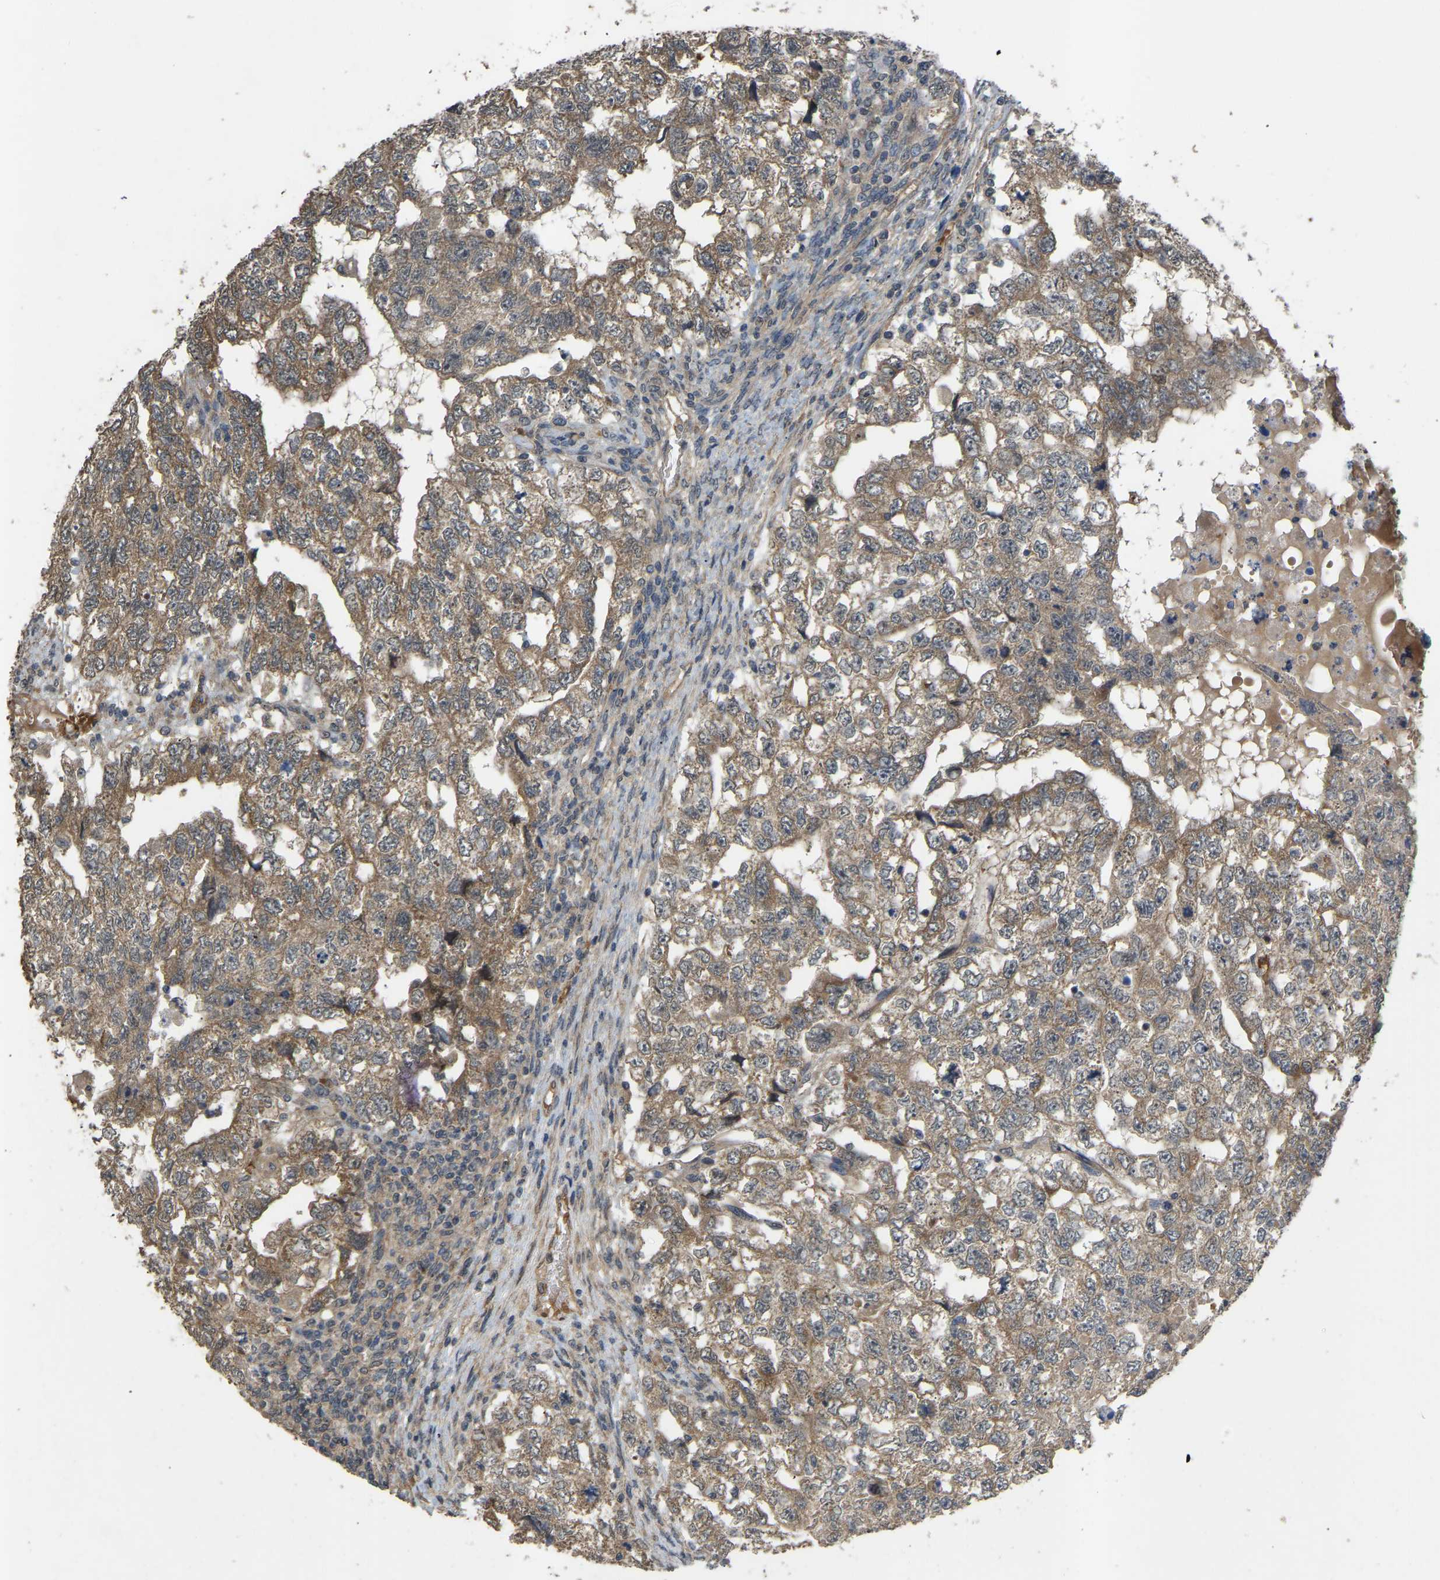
{"staining": {"intensity": "moderate", "quantity": ">75%", "location": "cytoplasmic/membranous"}, "tissue": "testis cancer", "cell_type": "Tumor cells", "image_type": "cancer", "snomed": [{"axis": "morphology", "description": "Carcinoma, Embryonal, NOS"}, {"axis": "topography", "description": "Testis"}], "caption": "Testis embryonal carcinoma stained with immunohistochemistry (IHC) demonstrates moderate cytoplasmic/membranous positivity in about >75% of tumor cells.", "gene": "LIMK2", "patient": {"sex": "male", "age": 36}}